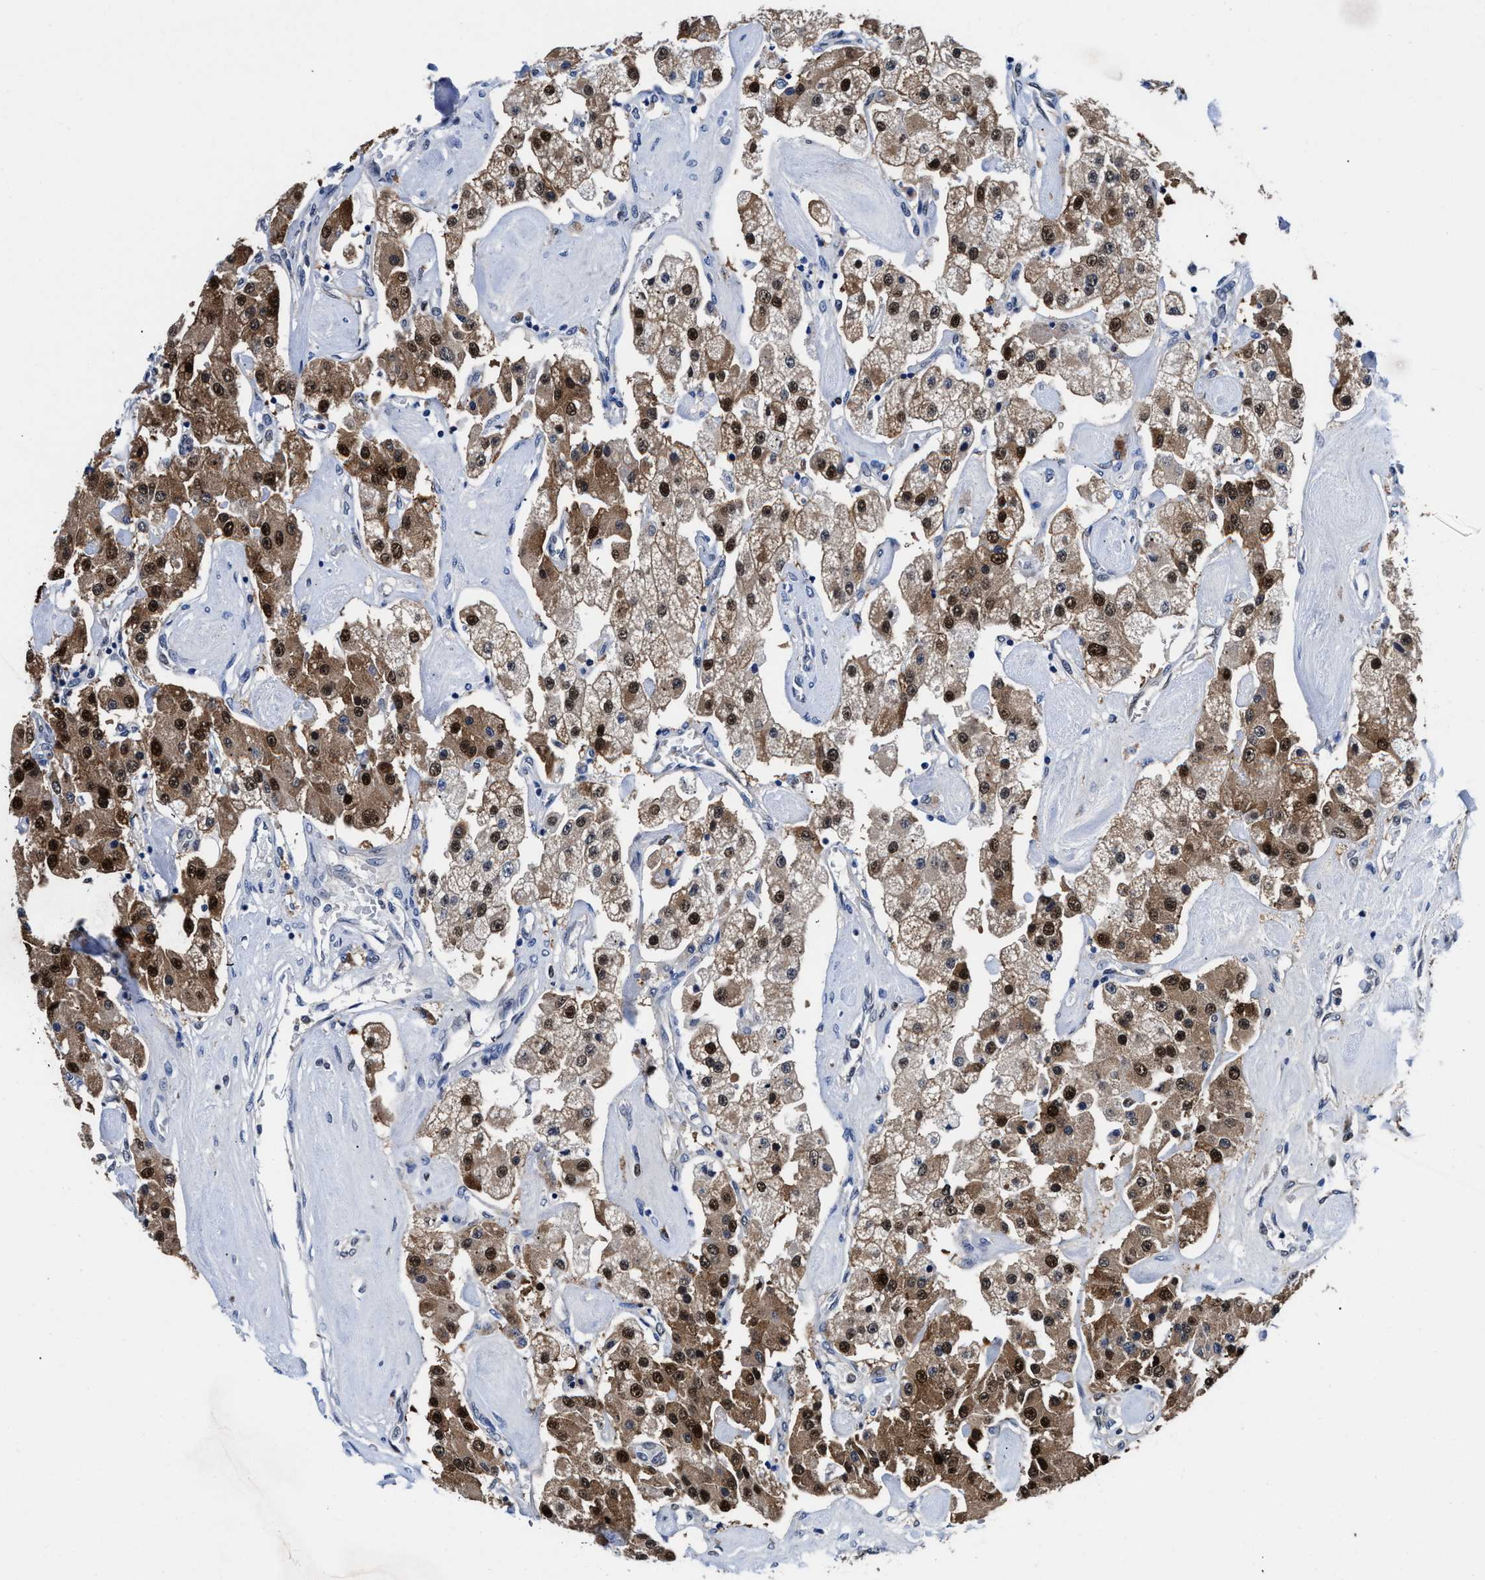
{"staining": {"intensity": "strong", "quantity": ">75%", "location": "cytoplasmic/membranous,nuclear"}, "tissue": "carcinoid", "cell_type": "Tumor cells", "image_type": "cancer", "snomed": [{"axis": "morphology", "description": "Carcinoid, malignant, NOS"}, {"axis": "topography", "description": "Pancreas"}], "caption": "The image demonstrates staining of carcinoid, revealing strong cytoplasmic/membranous and nuclear protein expression (brown color) within tumor cells.", "gene": "ACLY", "patient": {"sex": "male", "age": 41}}